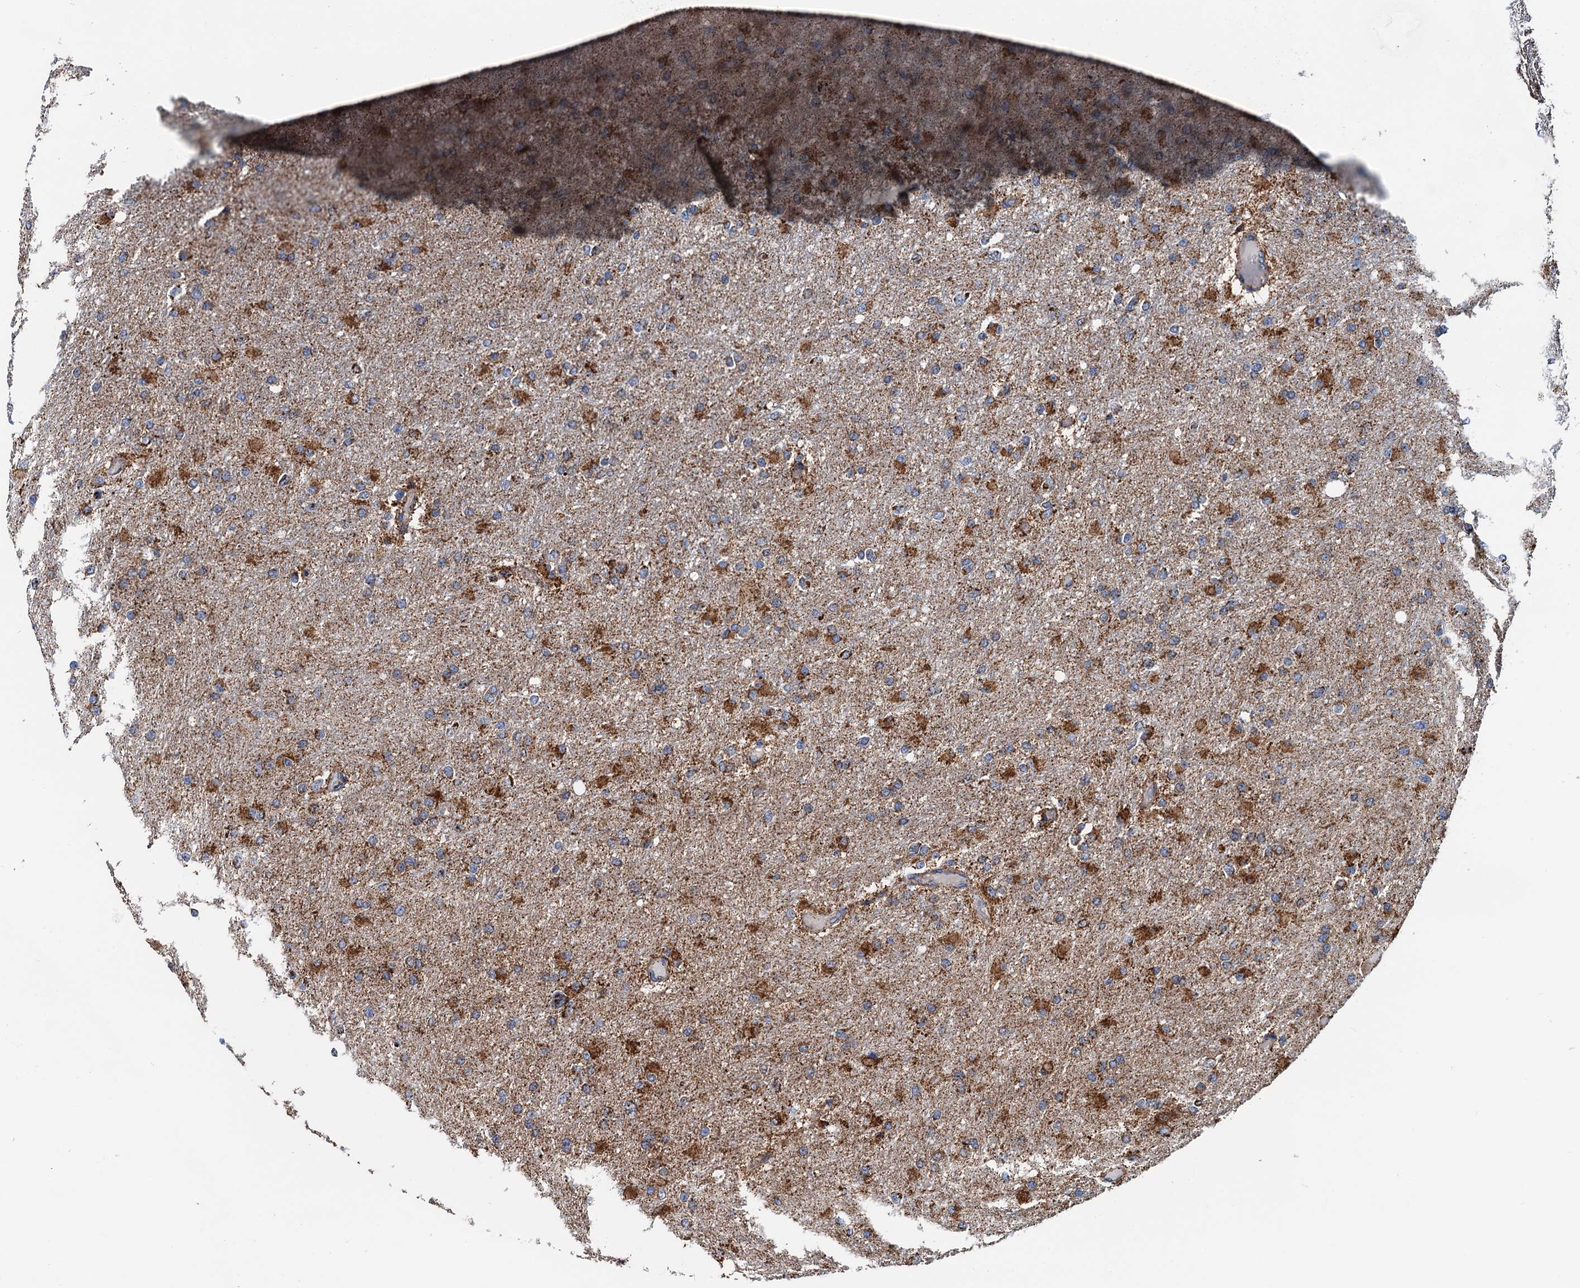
{"staining": {"intensity": "moderate", "quantity": ">75%", "location": "cytoplasmic/membranous"}, "tissue": "glioma", "cell_type": "Tumor cells", "image_type": "cancer", "snomed": [{"axis": "morphology", "description": "Glioma, malignant, High grade"}, {"axis": "topography", "description": "Cerebral cortex"}], "caption": "This photomicrograph reveals IHC staining of high-grade glioma (malignant), with medium moderate cytoplasmic/membranous expression in approximately >75% of tumor cells.", "gene": "AAGAB", "patient": {"sex": "female", "age": 36}}